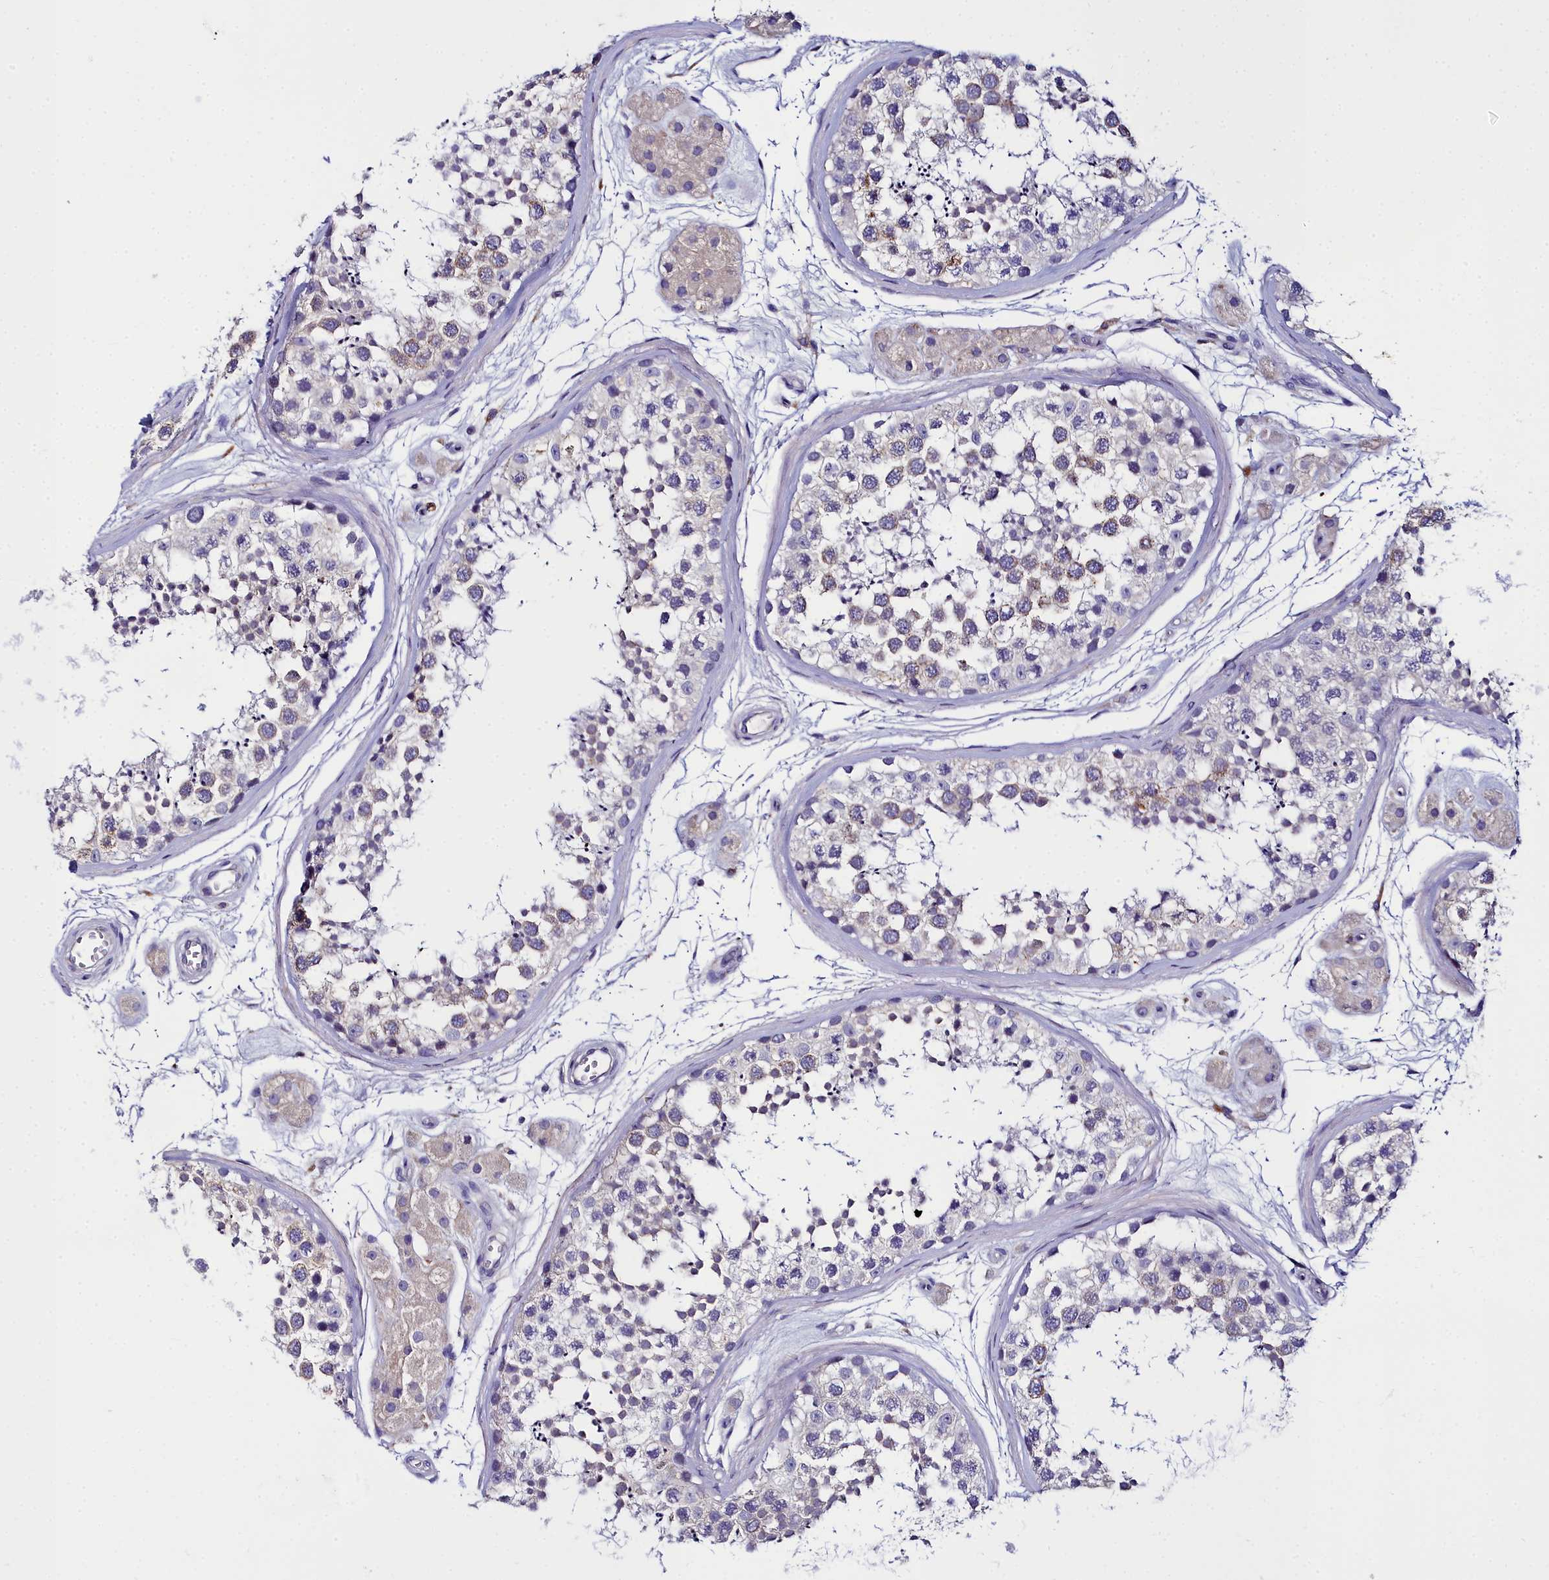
{"staining": {"intensity": "weak", "quantity": "<25%", "location": "cytoplasmic/membranous"}, "tissue": "testis", "cell_type": "Cells in seminiferous ducts", "image_type": "normal", "snomed": [{"axis": "morphology", "description": "Normal tissue, NOS"}, {"axis": "topography", "description": "Testis"}], "caption": "A photomicrograph of human testis is negative for staining in cells in seminiferous ducts. Brightfield microscopy of immunohistochemistry stained with DAB (brown) and hematoxylin (blue), captured at high magnification.", "gene": "ELAPOR2", "patient": {"sex": "male", "age": 56}}